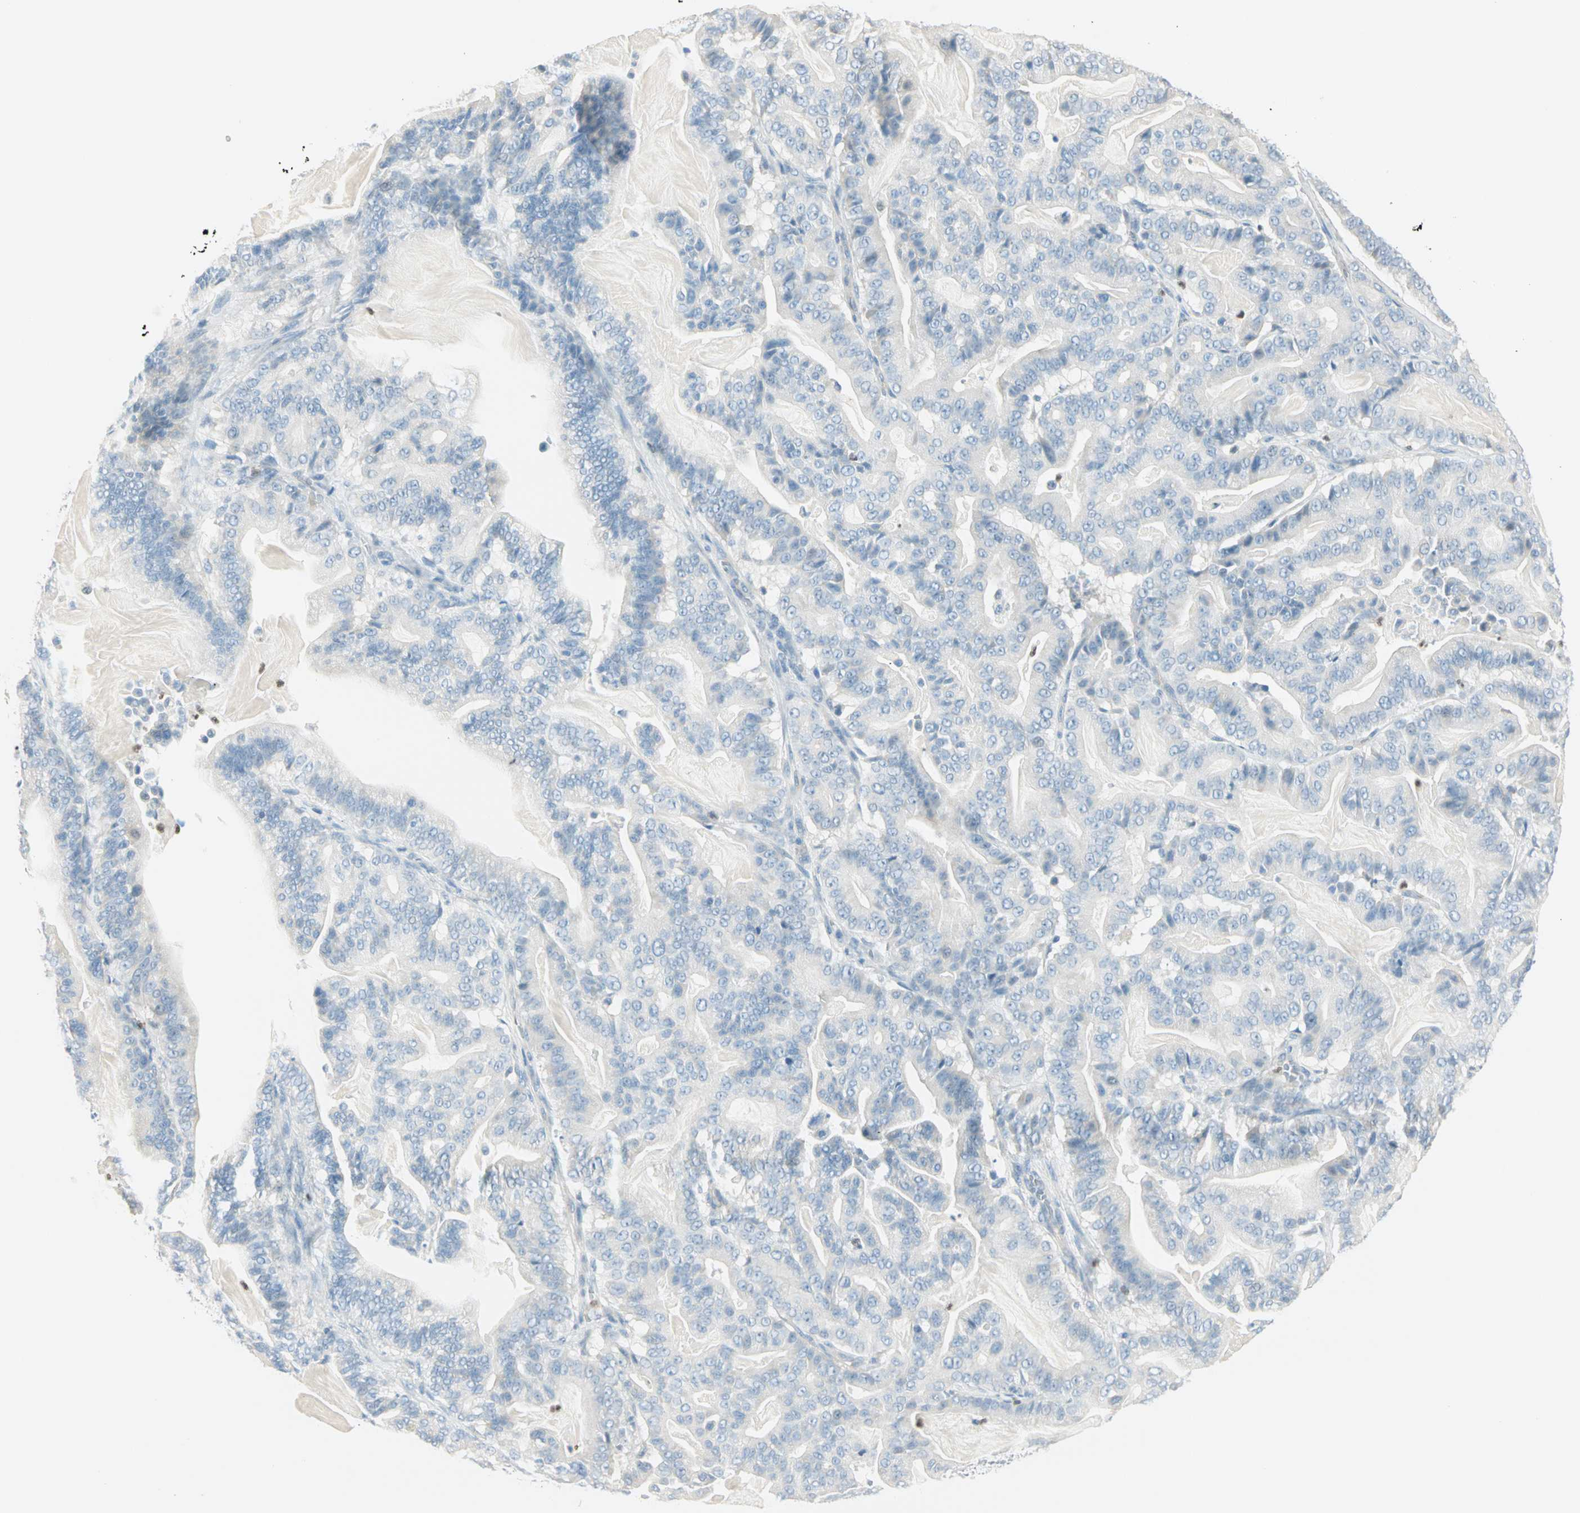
{"staining": {"intensity": "negative", "quantity": "none", "location": "none"}, "tissue": "pancreatic cancer", "cell_type": "Tumor cells", "image_type": "cancer", "snomed": [{"axis": "morphology", "description": "Adenocarcinoma, NOS"}, {"axis": "topography", "description": "Pancreas"}], "caption": "A histopathology image of human pancreatic cancer (adenocarcinoma) is negative for staining in tumor cells. (IHC, brightfield microscopy, high magnification).", "gene": "MLLT10", "patient": {"sex": "male", "age": 63}}